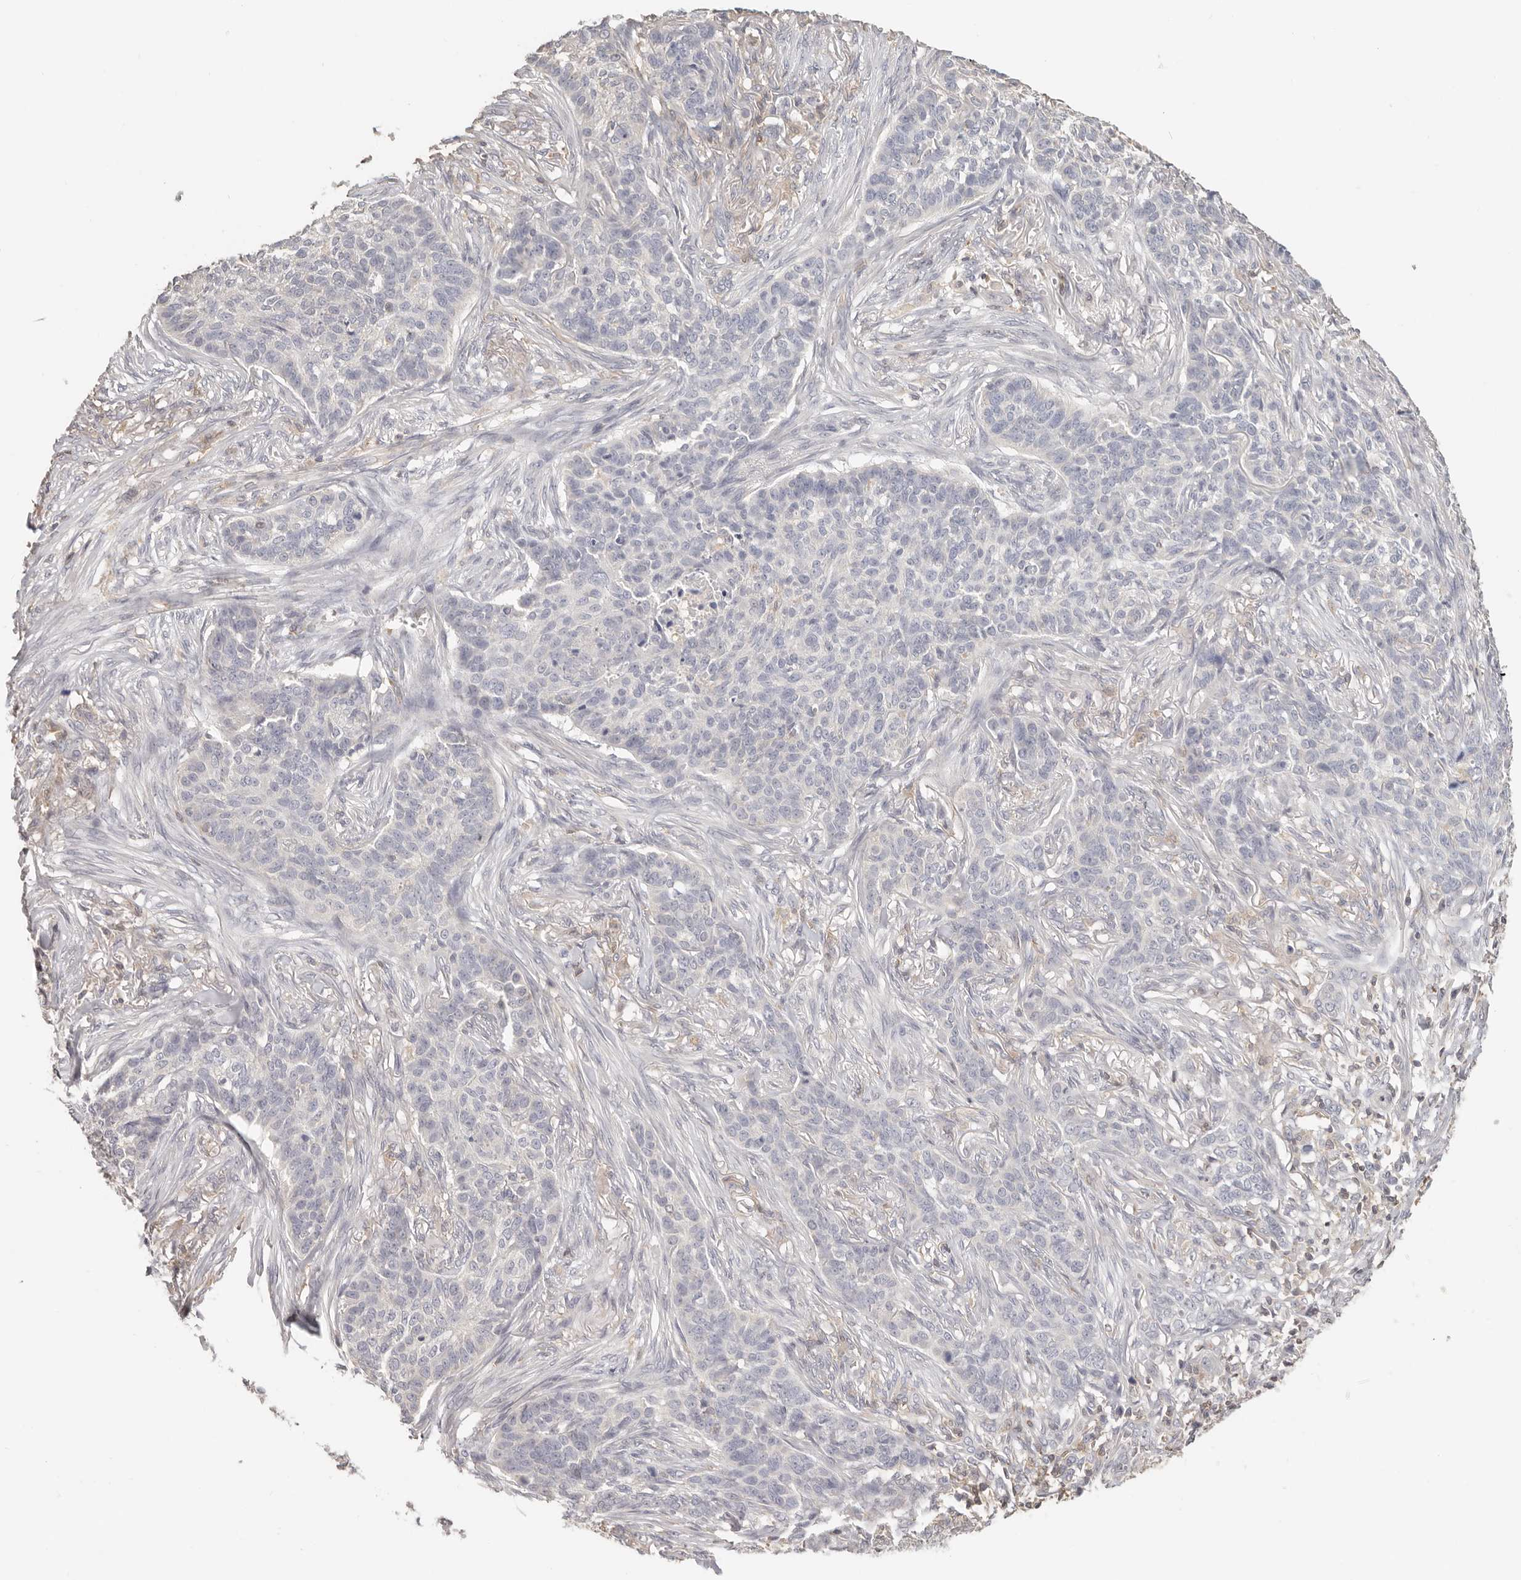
{"staining": {"intensity": "negative", "quantity": "none", "location": "none"}, "tissue": "skin cancer", "cell_type": "Tumor cells", "image_type": "cancer", "snomed": [{"axis": "morphology", "description": "Basal cell carcinoma"}, {"axis": "topography", "description": "Skin"}], "caption": "DAB (3,3'-diaminobenzidine) immunohistochemical staining of skin basal cell carcinoma displays no significant staining in tumor cells.", "gene": "CSK", "patient": {"sex": "male", "age": 85}}